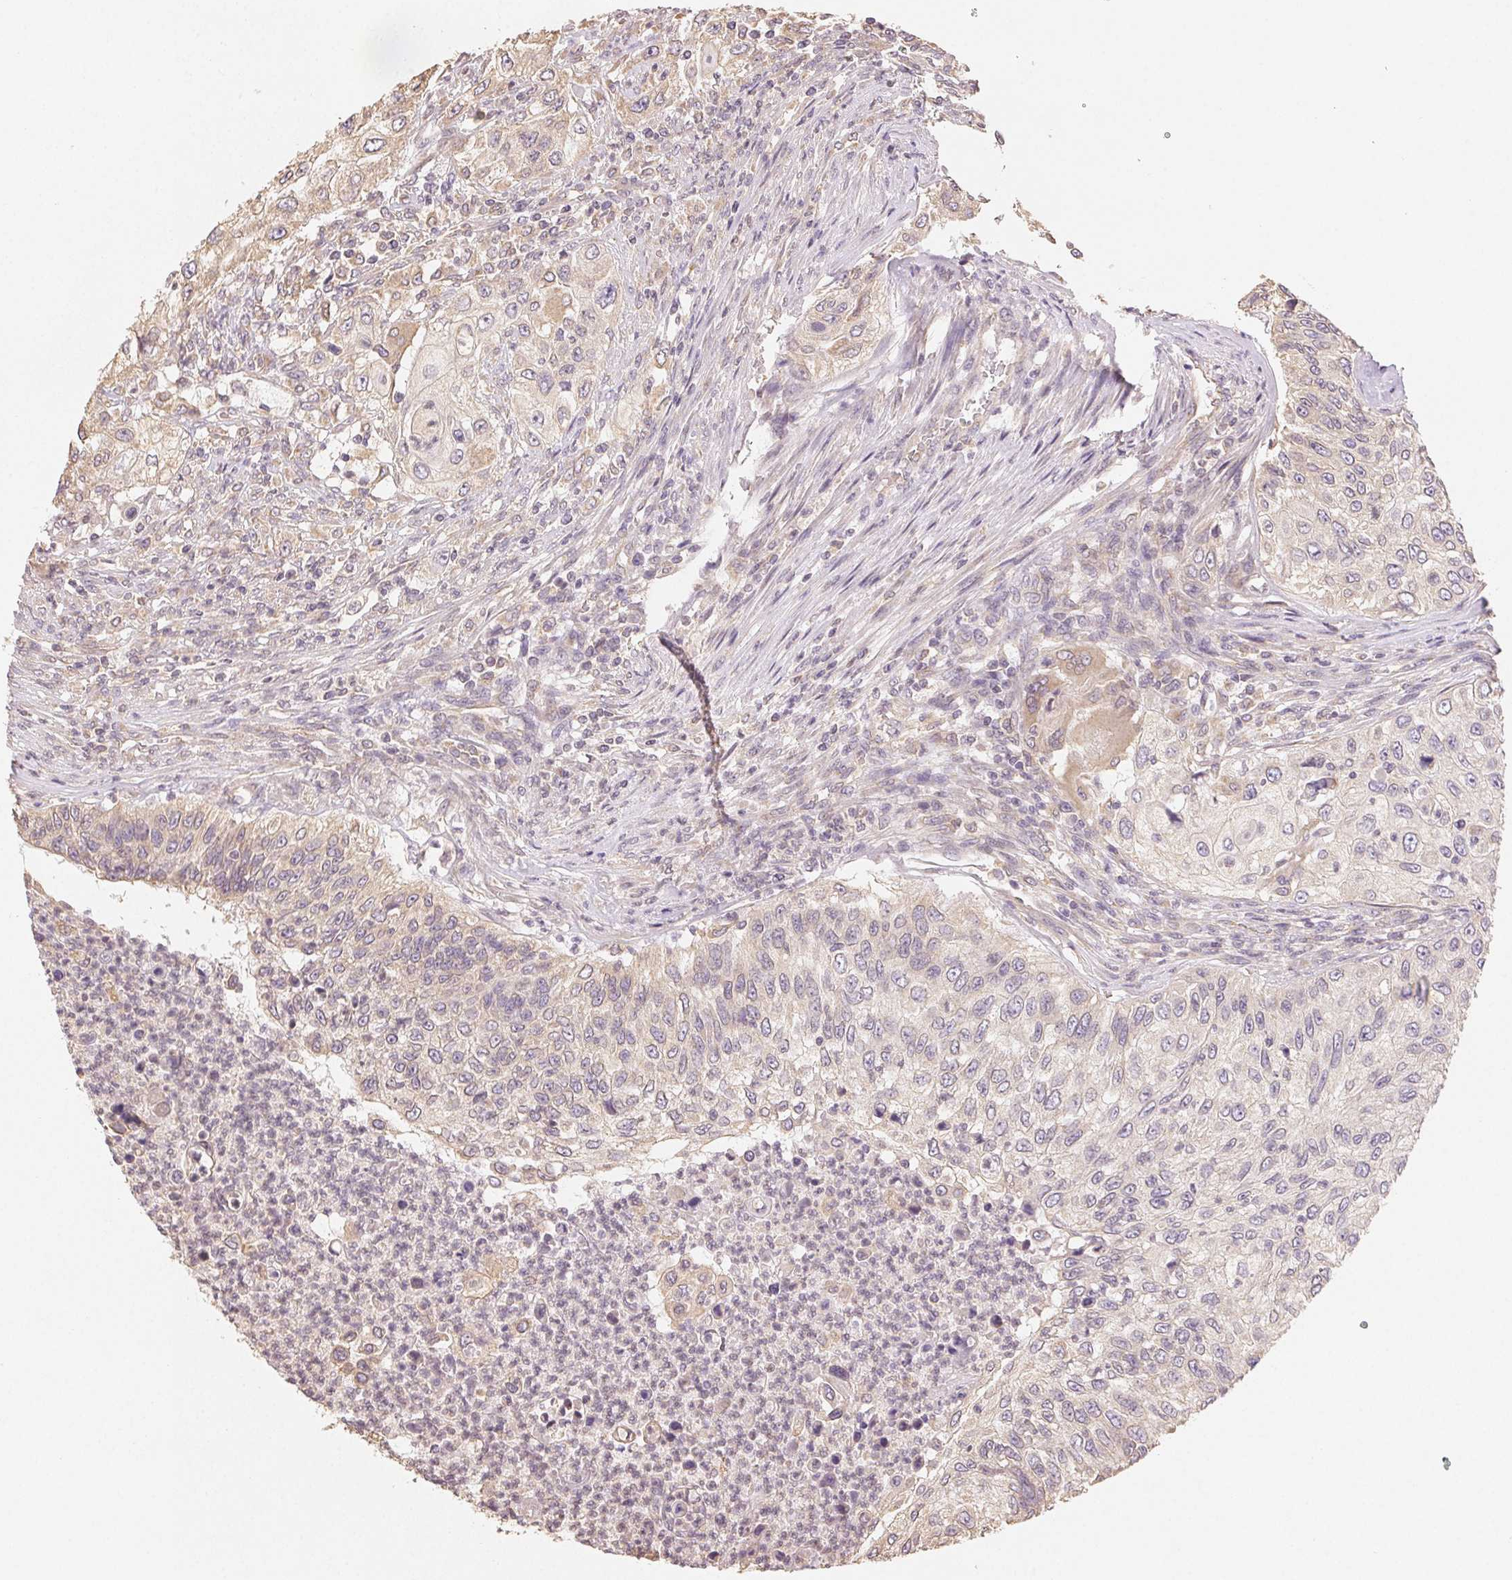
{"staining": {"intensity": "negative", "quantity": "none", "location": "none"}, "tissue": "urothelial cancer", "cell_type": "Tumor cells", "image_type": "cancer", "snomed": [{"axis": "morphology", "description": "Urothelial carcinoma, High grade"}, {"axis": "topography", "description": "Urinary bladder"}], "caption": "Image shows no protein positivity in tumor cells of urothelial carcinoma (high-grade) tissue. (Immunohistochemistry, brightfield microscopy, high magnification).", "gene": "SEZ6L2", "patient": {"sex": "female", "age": 60}}